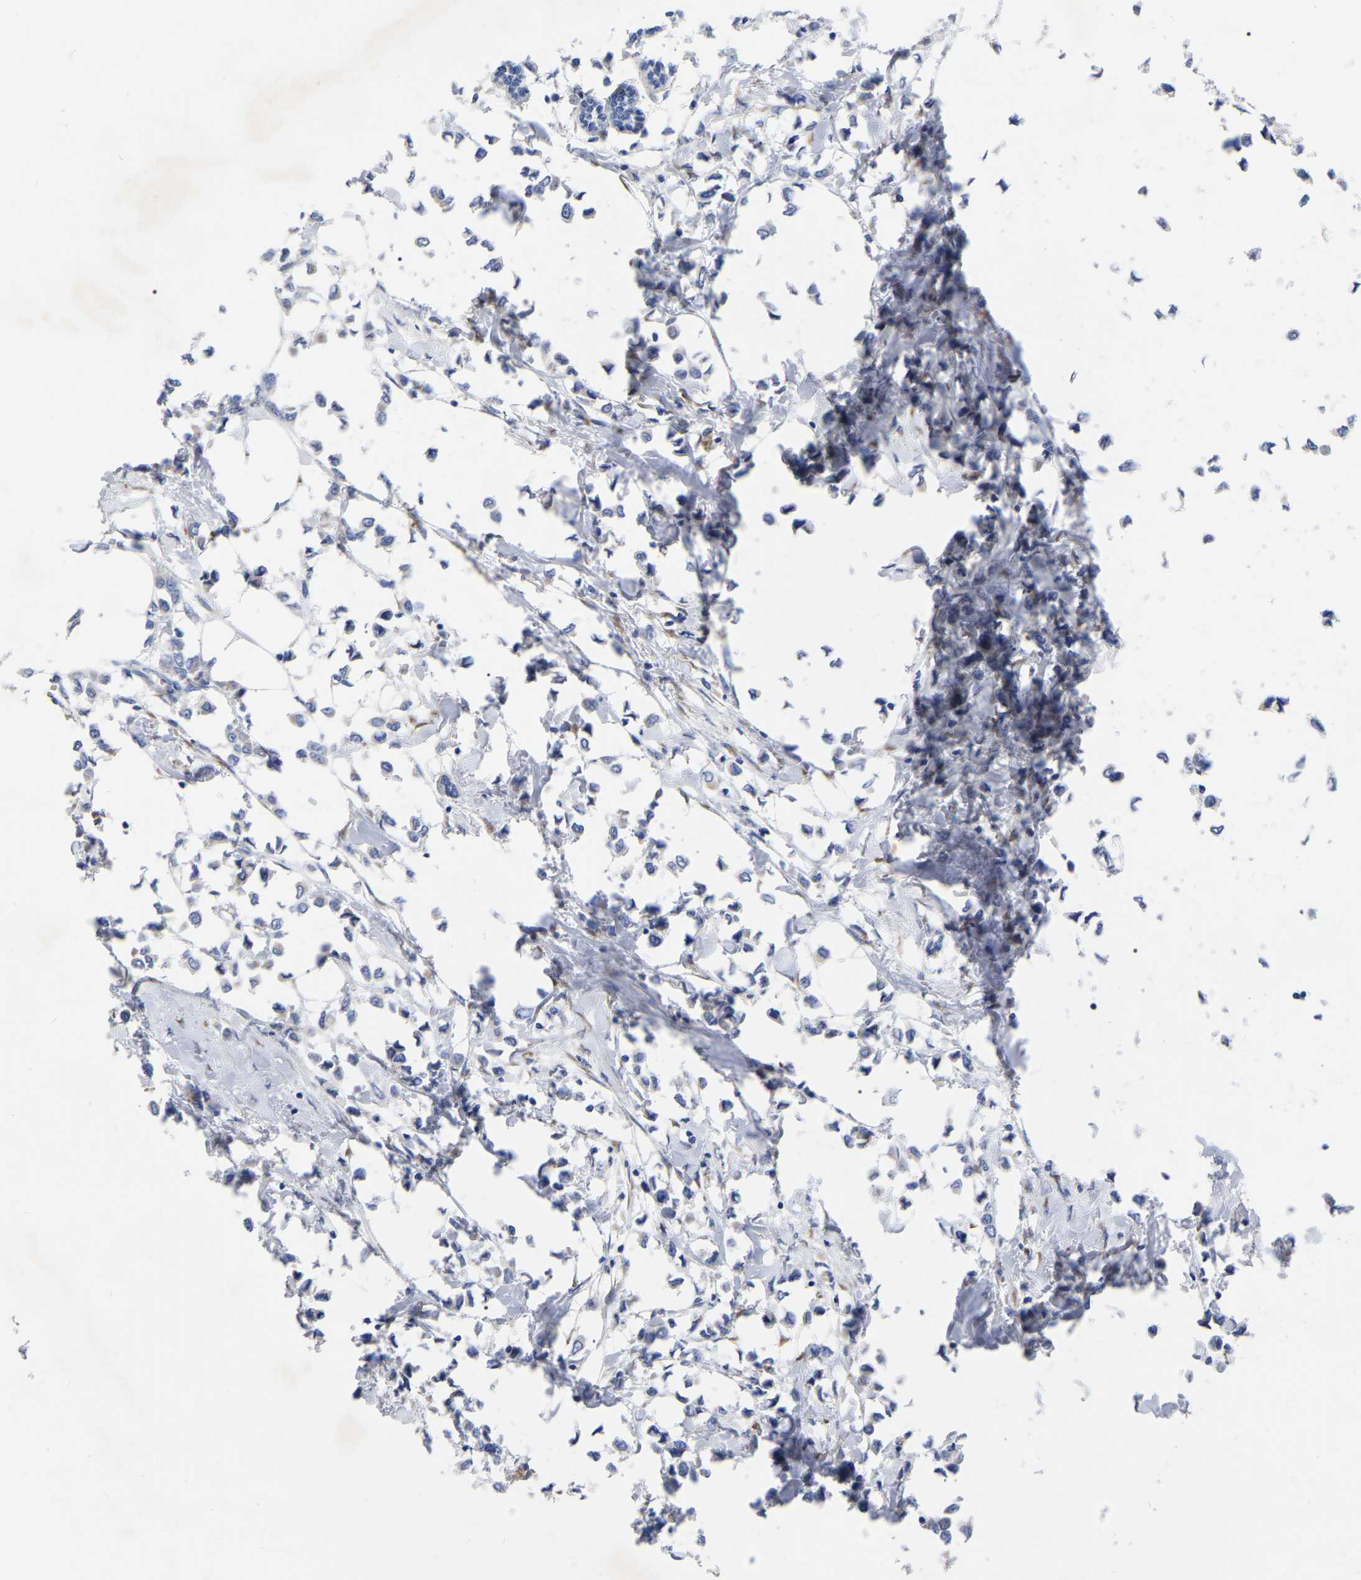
{"staining": {"intensity": "negative", "quantity": "none", "location": "none"}, "tissue": "breast cancer", "cell_type": "Tumor cells", "image_type": "cancer", "snomed": [{"axis": "morphology", "description": "Lobular carcinoma"}, {"axis": "topography", "description": "Breast"}], "caption": "The IHC micrograph has no significant expression in tumor cells of breast lobular carcinoma tissue.", "gene": "GDF3", "patient": {"sex": "female", "age": 51}}